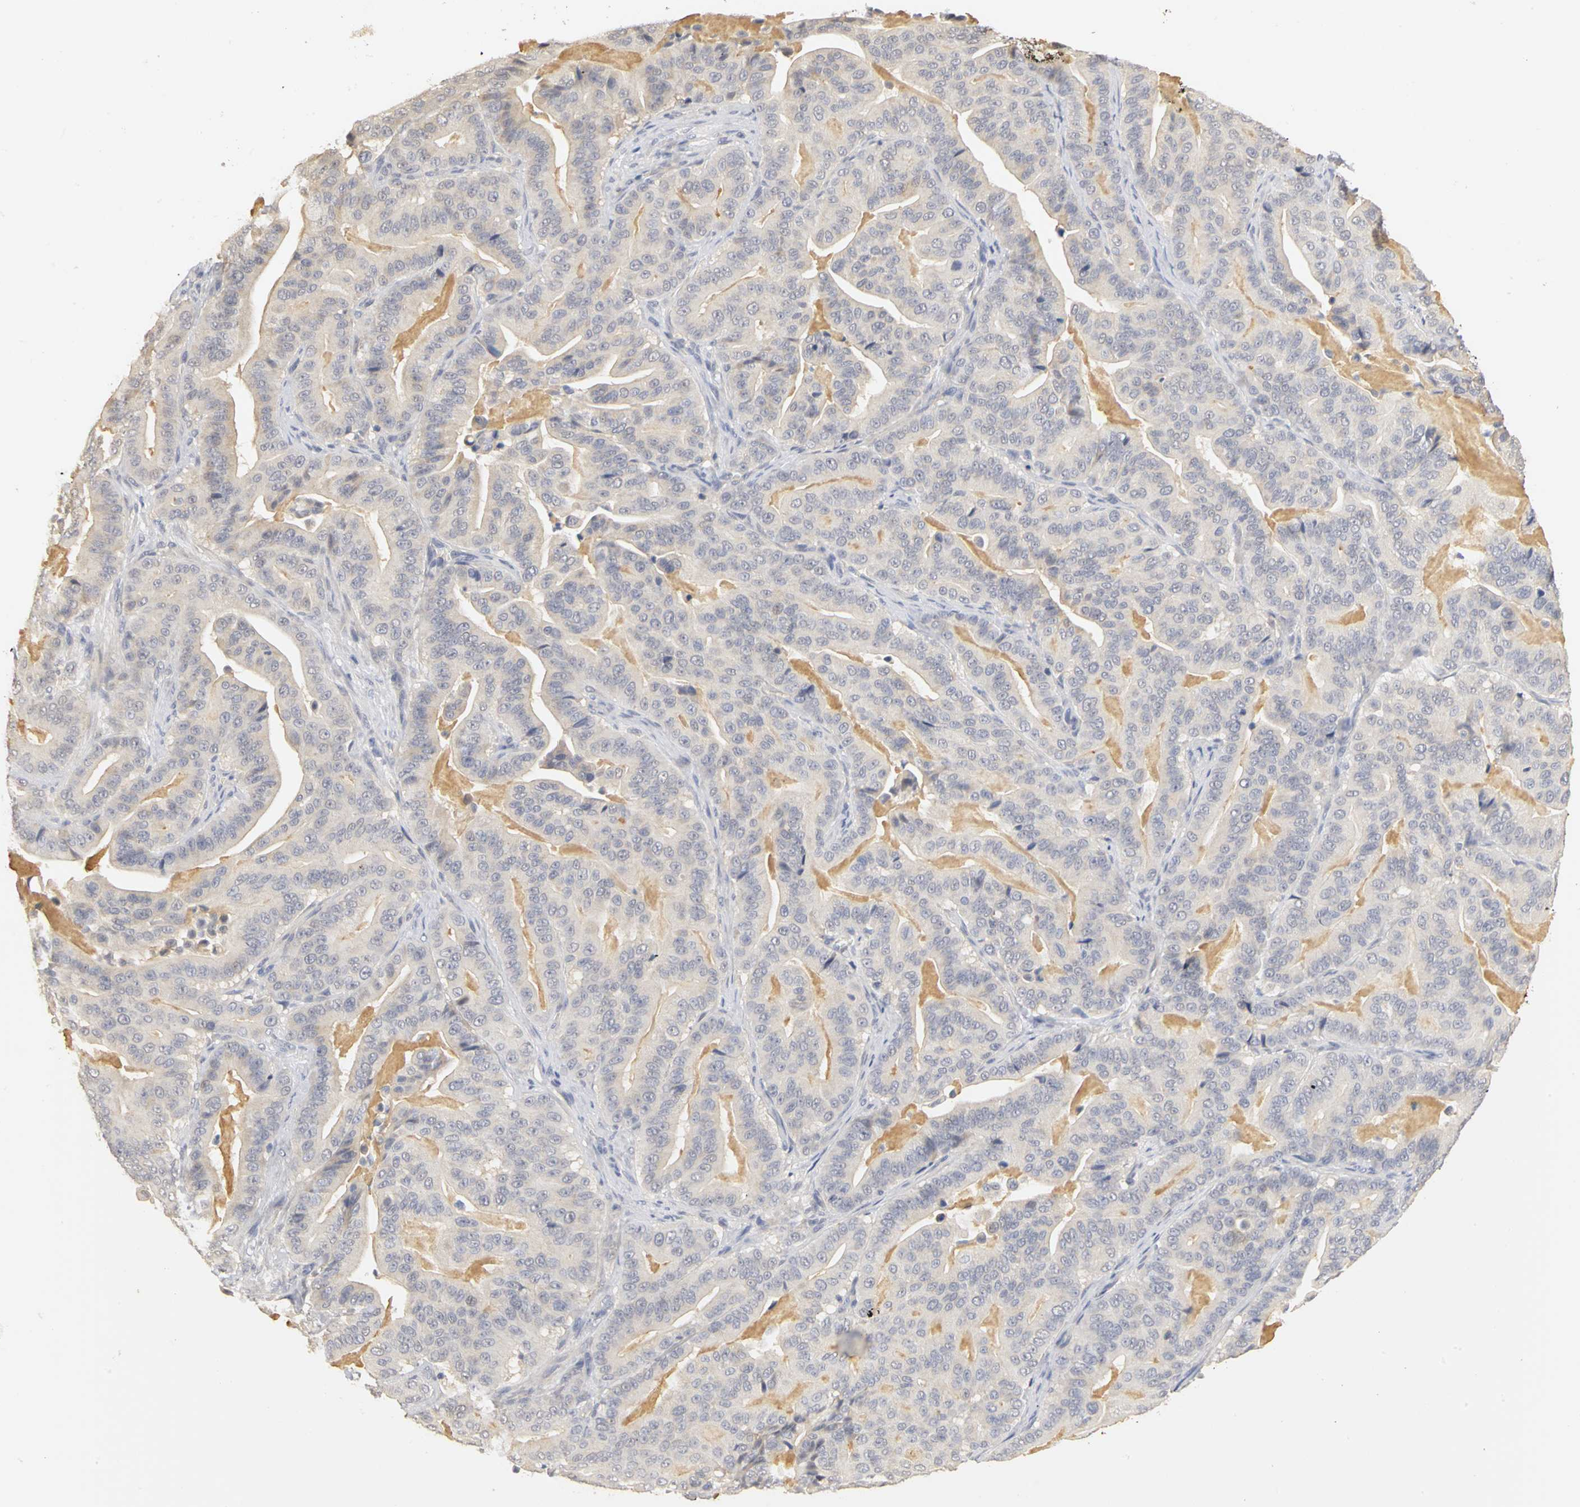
{"staining": {"intensity": "negative", "quantity": "none", "location": "none"}, "tissue": "pancreatic cancer", "cell_type": "Tumor cells", "image_type": "cancer", "snomed": [{"axis": "morphology", "description": "Adenocarcinoma, NOS"}, {"axis": "topography", "description": "Pancreas"}], "caption": "Tumor cells are negative for protein expression in human adenocarcinoma (pancreatic).", "gene": "PGR", "patient": {"sex": "male", "age": 63}}